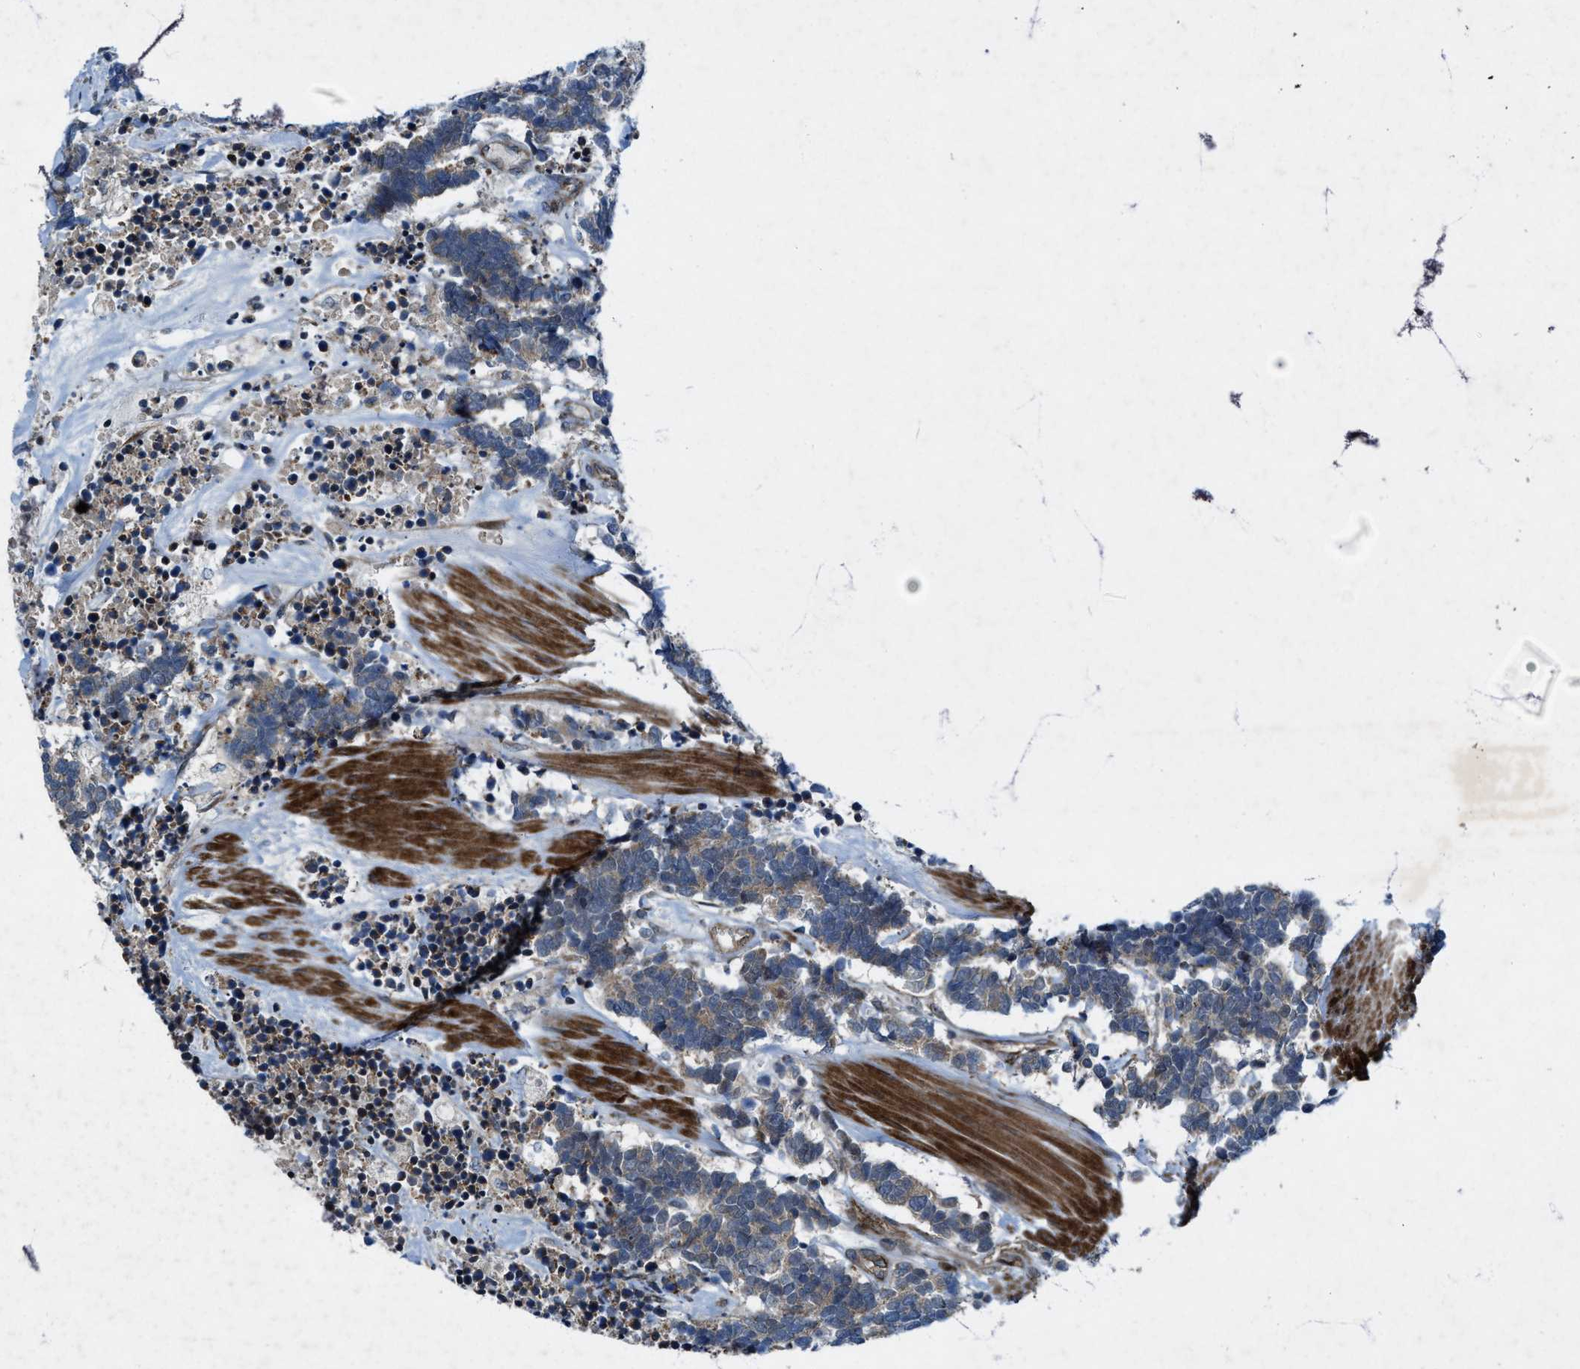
{"staining": {"intensity": "weak", "quantity": ">75%", "location": "cytoplasmic/membranous"}, "tissue": "carcinoid", "cell_type": "Tumor cells", "image_type": "cancer", "snomed": [{"axis": "morphology", "description": "Carcinoma, NOS"}, {"axis": "morphology", "description": "Carcinoid, malignant, NOS"}, {"axis": "topography", "description": "Urinary bladder"}], "caption": "Protein analysis of carcinoid (malignant) tissue reveals weak cytoplasmic/membranous positivity in approximately >75% of tumor cells. The protein is stained brown, and the nuclei are stained in blue (DAB (3,3'-diaminobenzidine) IHC with brightfield microscopy, high magnification).", "gene": "URGCP", "patient": {"sex": "male", "age": 57}}